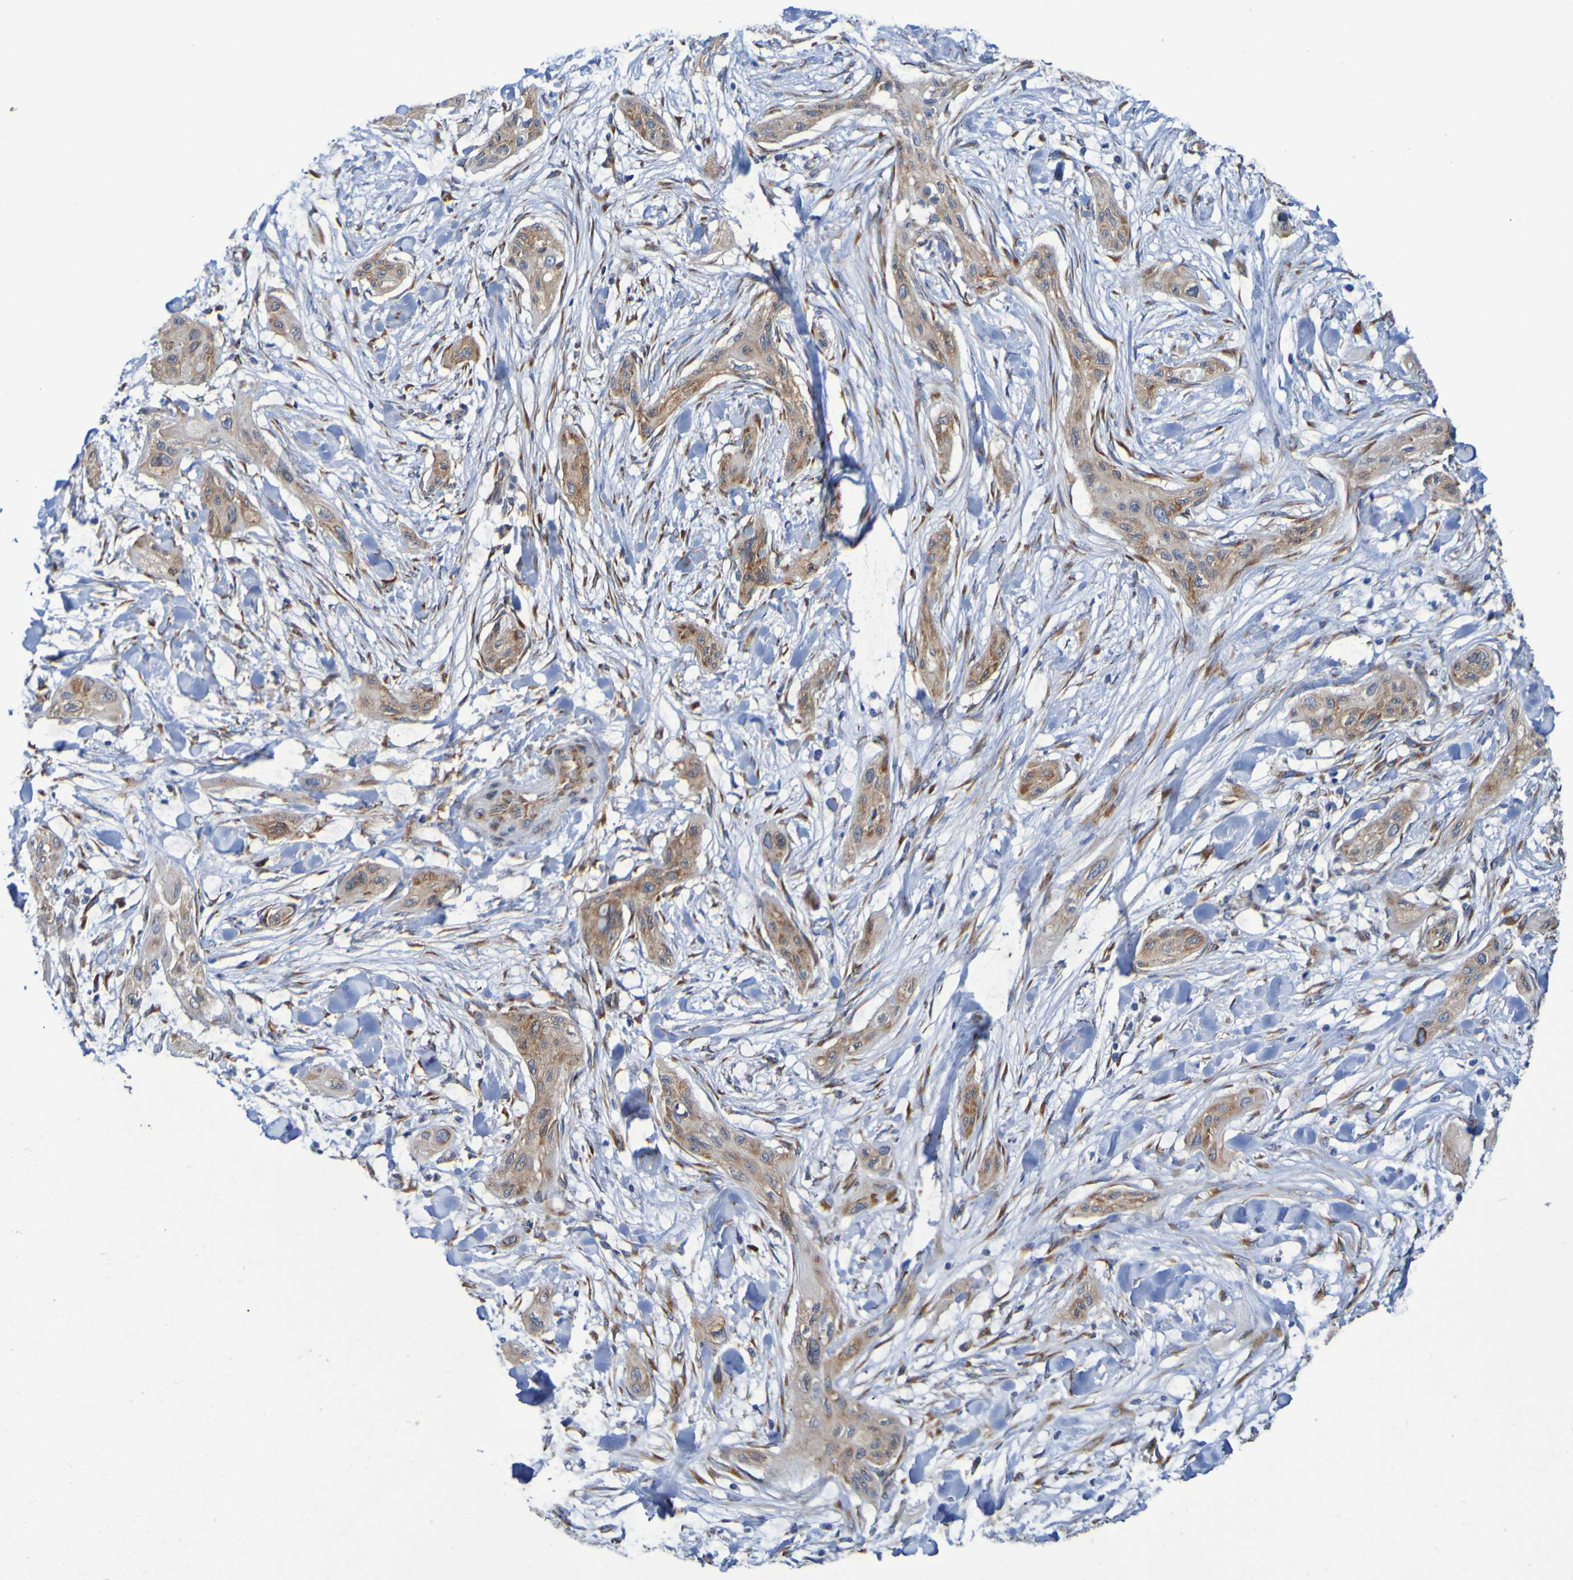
{"staining": {"intensity": "weak", "quantity": ">75%", "location": "cytoplasmic/membranous"}, "tissue": "lung cancer", "cell_type": "Tumor cells", "image_type": "cancer", "snomed": [{"axis": "morphology", "description": "Squamous cell carcinoma, NOS"}, {"axis": "topography", "description": "Lung"}], "caption": "Human squamous cell carcinoma (lung) stained with a brown dye demonstrates weak cytoplasmic/membranous positive expression in approximately >75% of tumor cells.", "gene": "FKBP3", "patient": {"sex": "female", "age": 47}}